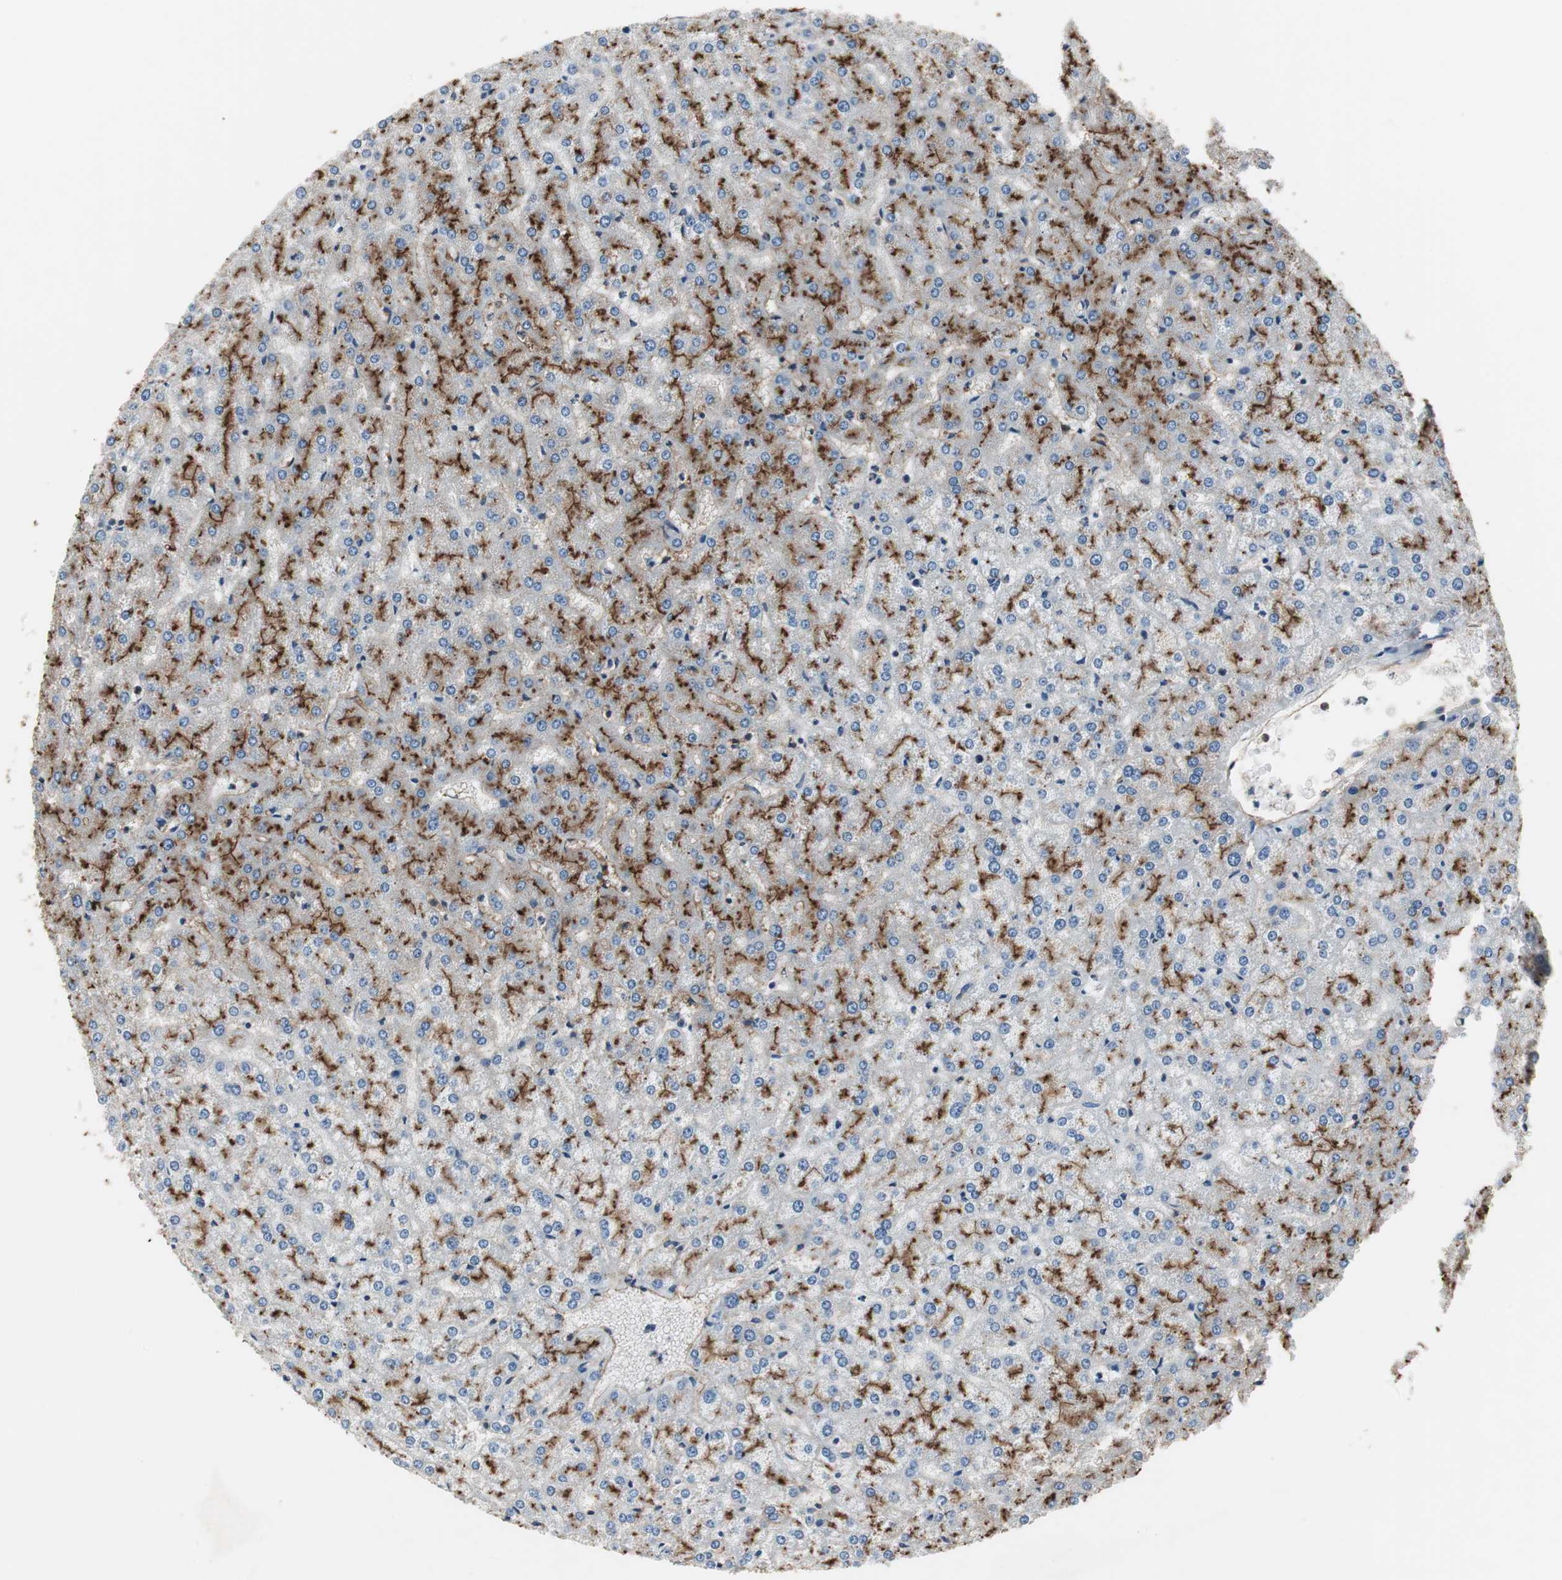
{"staining": {"intensity": "strong", "quantity": ">75%", "location": "cytoplasmic/membranous"}, "tissue": "liver", "cell_type": "Cholangiocytes", "image_type": "normal", "snomed": [{"axis": "morphology", "description": "Normal tissue, NOS"}, {"axis": "topography", "description": "Liver"}], "caption": "Immunohistochemical staining of unremarkable liver reveals strong cytoplasmic/membranous protein positivity in about >75% of cholangiocytes.", "gene": "MKX", "patient": {"sex": "female", "age": 32}}